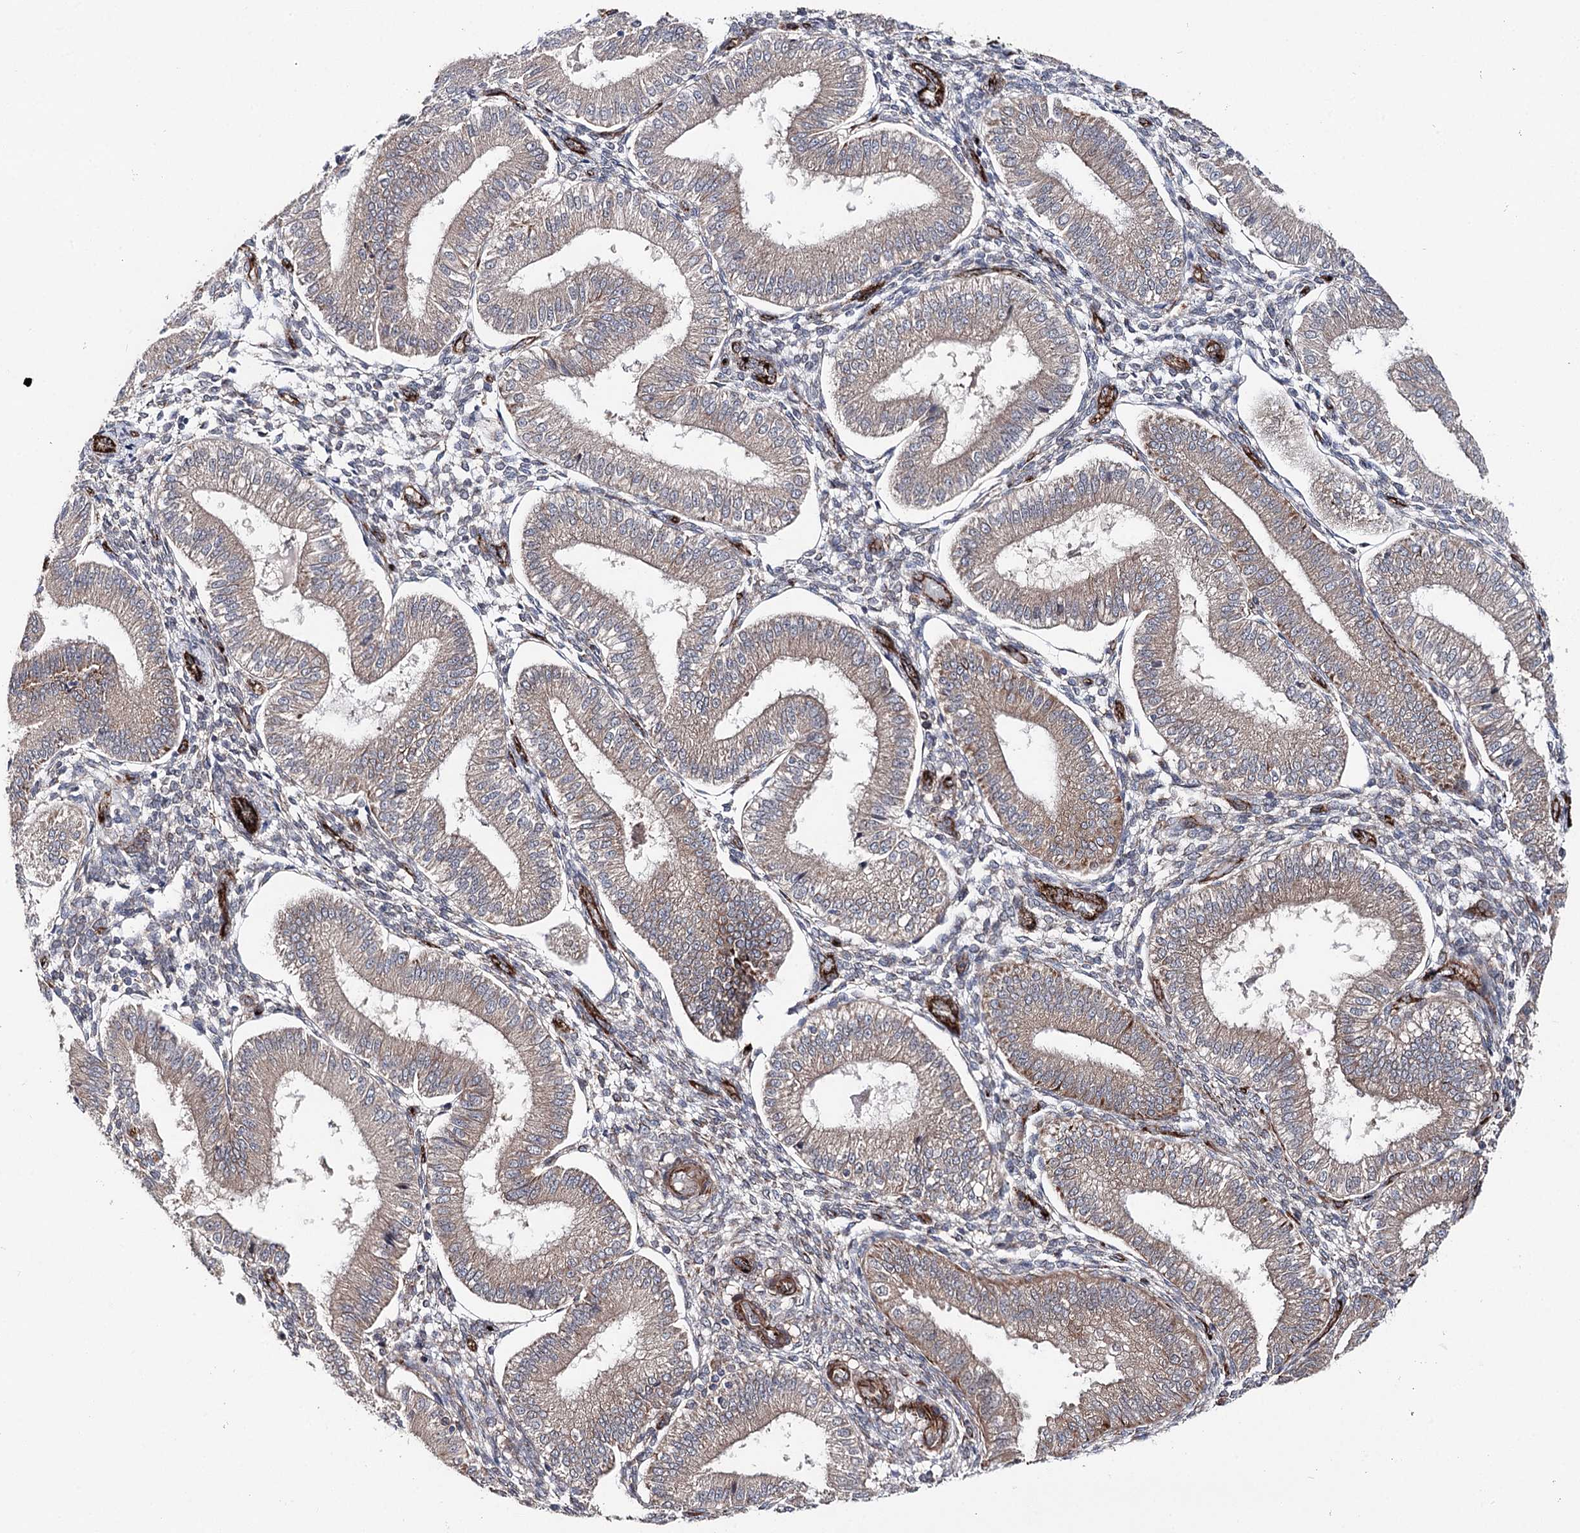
{"staining": {"intensity": "negative", "quantity": "none", "location": "none"}, "tissue": "endometrium", "cell_type": "Cells in endometrial stroma", "image_type": "normal", "snomed": [{"axis": "morphology", "description": "Normal tissue, NOS"}, {"axis": "topography", "description": "Endometrium"}], "caption": "High power microscopy micrograph of an immunohistochemistry (IHC) micrograph of normal endometrium, revealing no significant positivity in cells in endometrial stroma. The staining is performed using DAB brown chromogen with nuclei counter-stained in using hematoxylin.", "gene": "MIB1", "patient": {"sex": "female", "age": 39}}